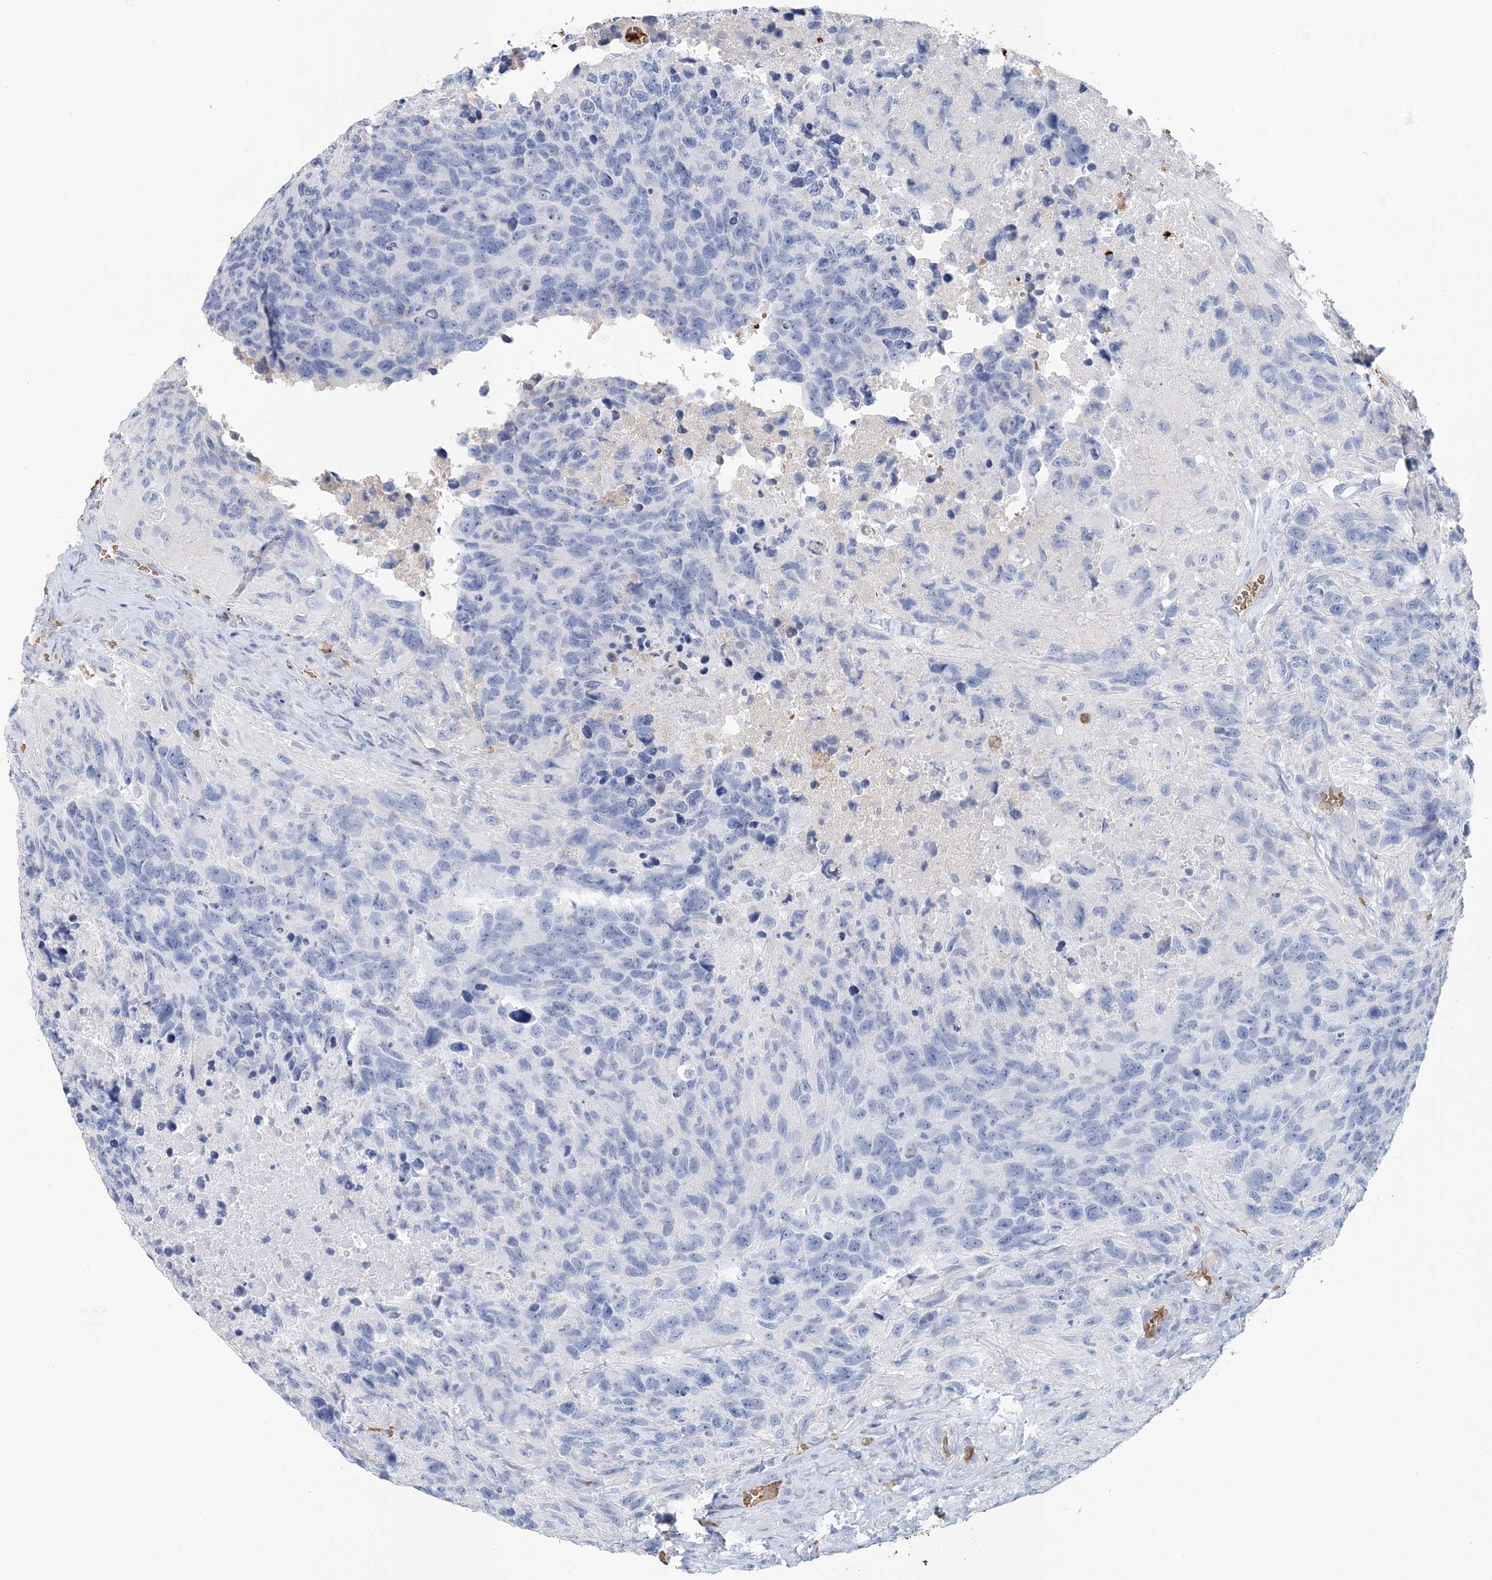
{"staining": {"intensity": "negative", "quantity": "none", "location": "none"}, "tissue": "glioma", "cell_type": "Tumor cells", "image_type": "cancer", "snomed": [{"axis": "morphology", "description": "Glioma, malignant, High grade"}, {"axis": "topography", "description": "Brain"}], "caption": "This is an immunohistochemistry photomicrograph of glioma. There is no expression in tumor cells.", "gene": "HBD", "patient": {"sex": "male", "age": 69}}